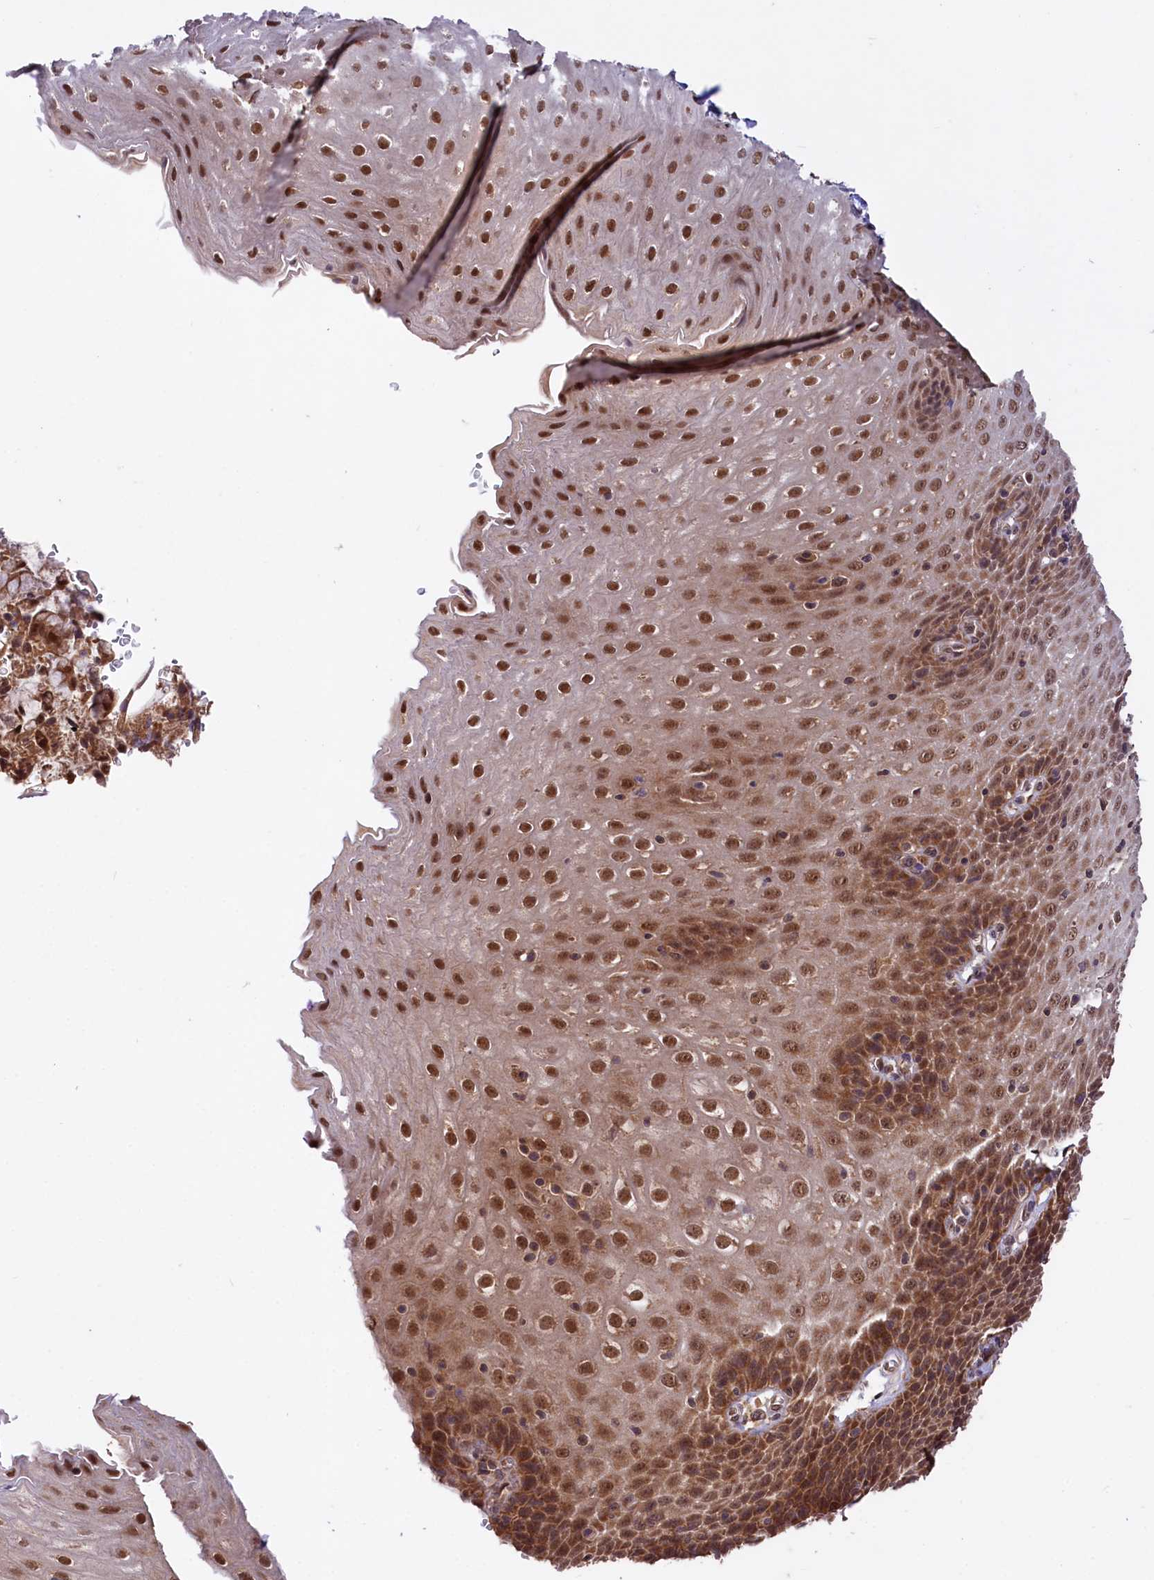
{"staining": {"intensity": "strong", "quantity": ">75%", "location": "cytoplasmic/membranous,nuclear"}, "tissue": "esophagus", "cell_type": "Squamous epithelial cells", "image_type": "normal", "snomed": [{"axis": "morphology", "description": "Normal tissue, NOS"}, {"axis": "topography", "description": "Esophagus"}], "caption": "Immunohistochemistry (IHC) (DAB) staining of normal esophagus exhibits strong cytoplasmic/membranous,nuclear protein expression in about >75% of squamous epithelial cells.", "gene": "UBE3A", "patient": {"sex": "female", "age": 61}}